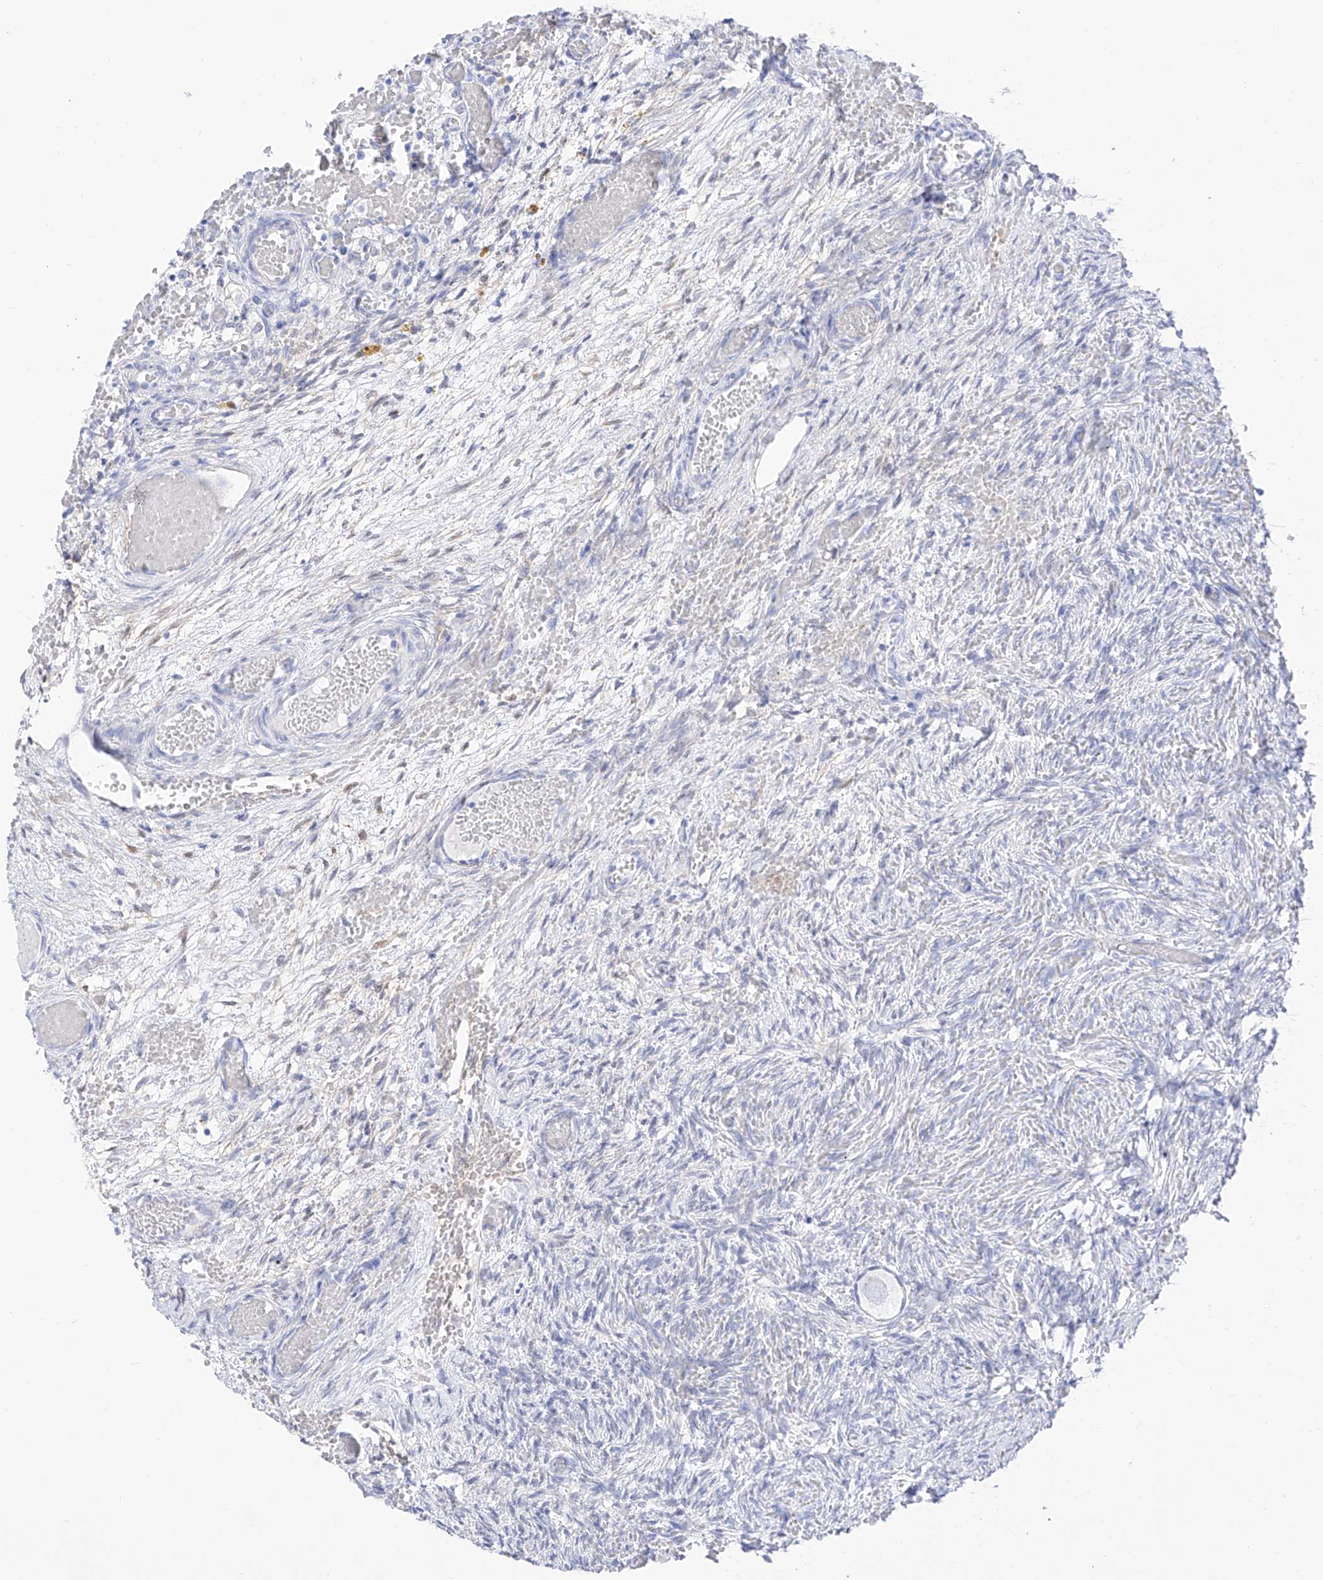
{"staining": {"intensity": "negative", "quantity": "none", "location": "none"}, "tissue": "ovary", "cell_type": "Follicle cells", "image_type": "normal", "snomed": [{"axis": "morphology", "description": "Adenocarcinoma, NOS"}, {"axis": "topography", "description": "Endometrium"}], "caption": "Human ovary stained for a protein using immunohistochemistry reveals no staining in follicle cells.", "gene": "TRPC7", "patient": {"sex": "female", "age": 32}}